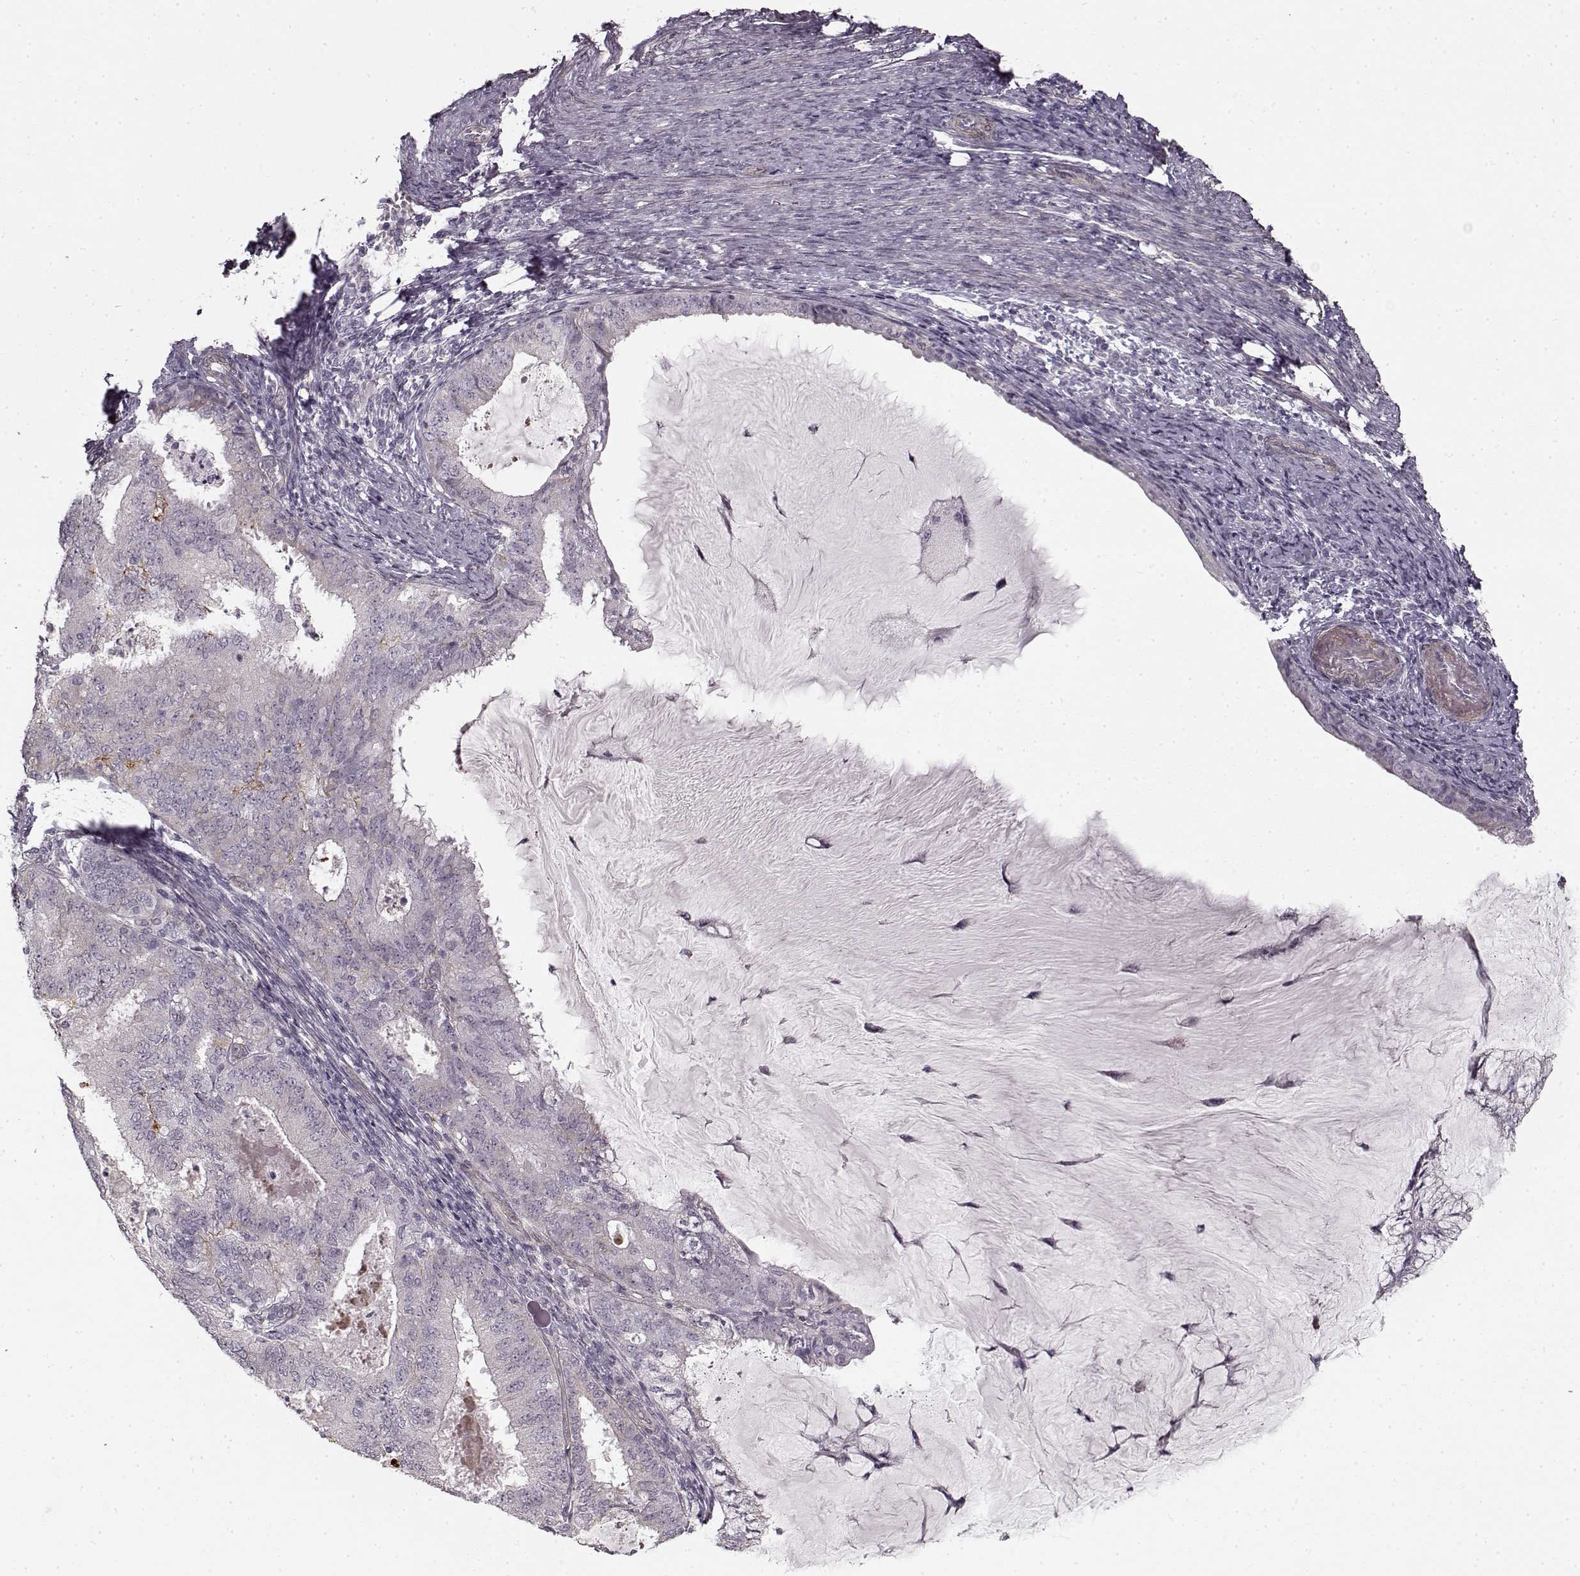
{"staining": {"intensity": "negative", "quantity": "none", "location": "none"}, "tissue": "endometrial cancer", "cell_type": "Tumor cells", "image_type": "cancer", "snomed": [{"axis": "morphology", "description": "Adenocarcinoma, NOS"}, {"axis": "topography", "description": "Endometrium"}], "caption": "Tumor cells show no significant protein positivity in endometrial adenocarcinoma.", "gene": "LAMB2", "patient": {"sex": "female", "age": 57}}